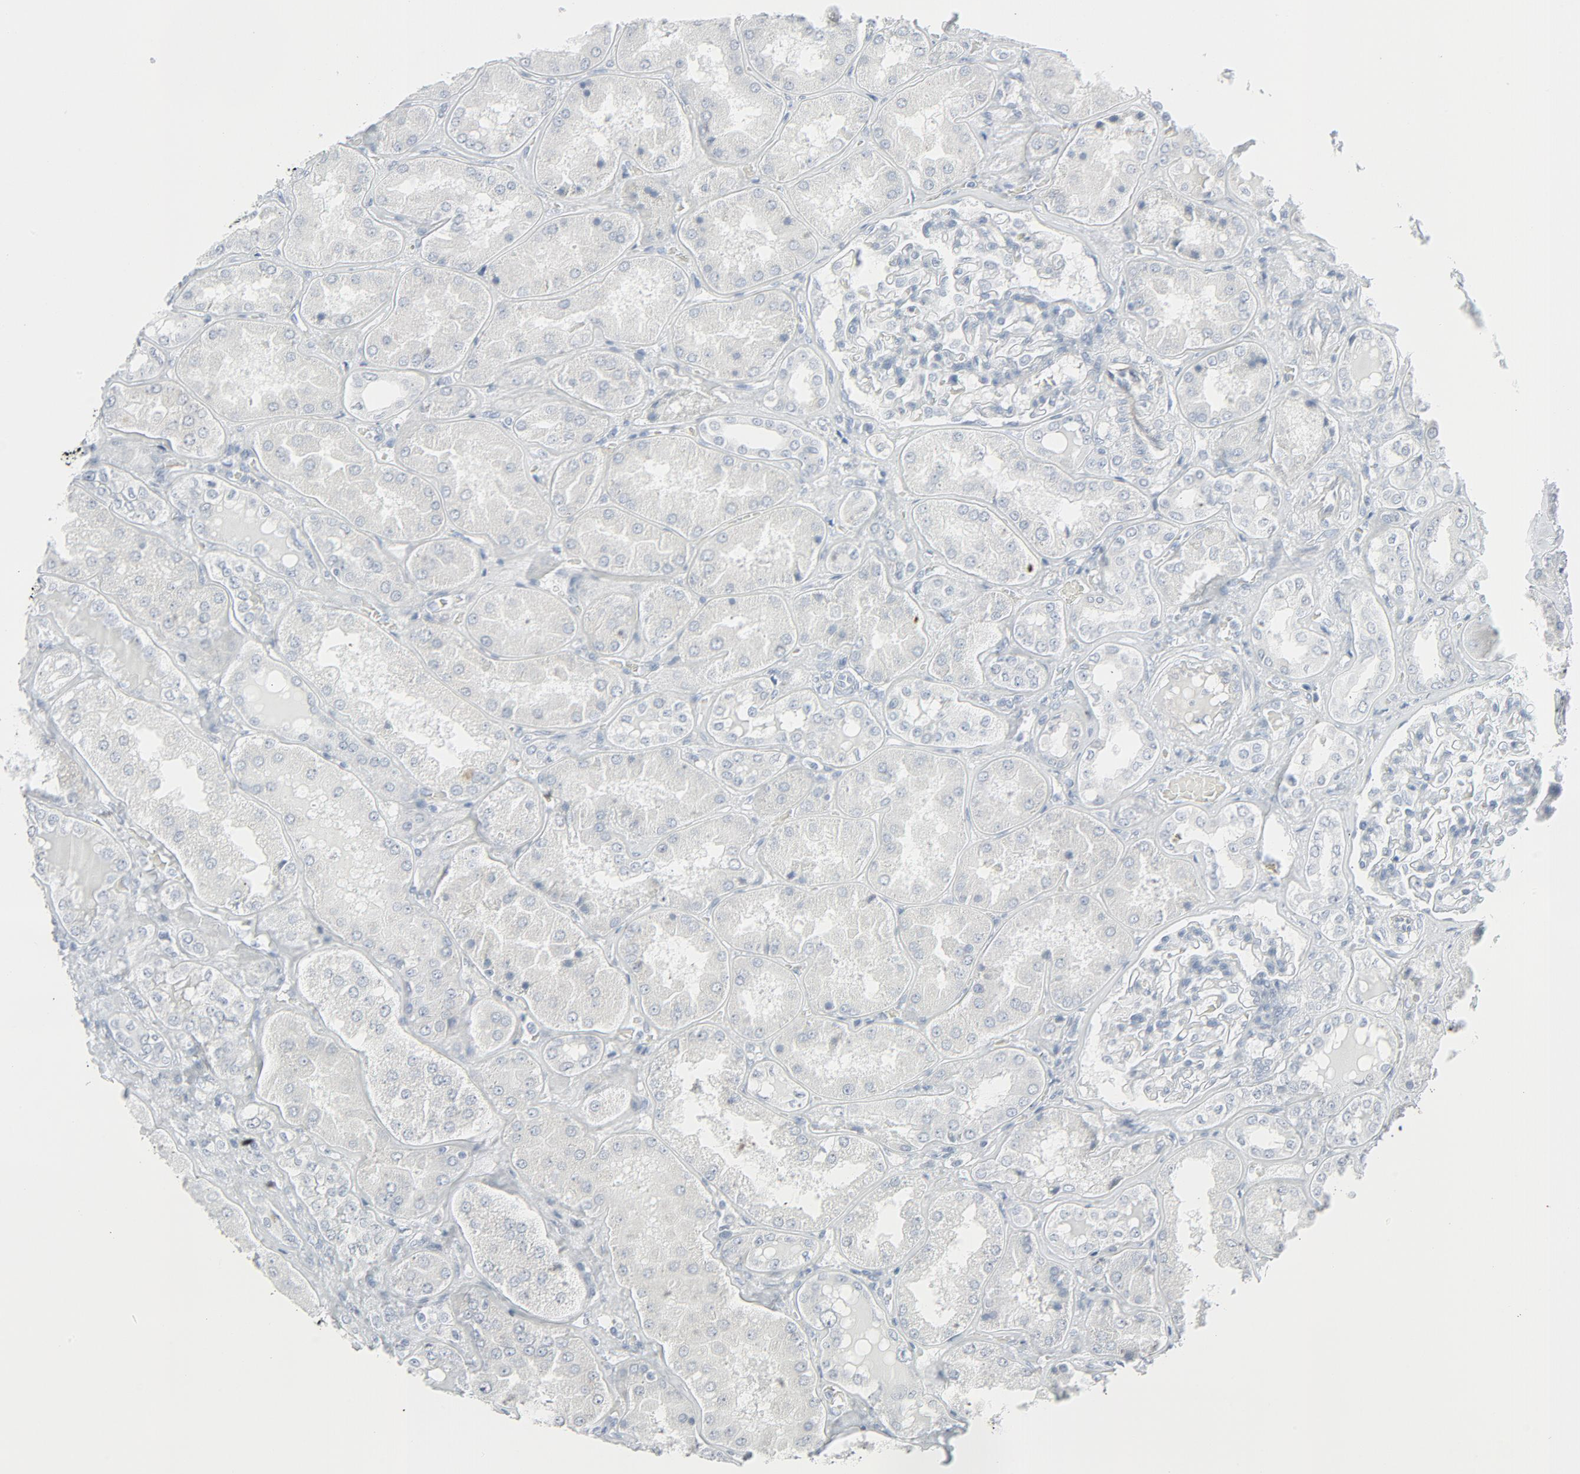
{"staining": {"intensity": "negative", "quantity": "none", "location": "none"}, "tissue": "kidney", "cell_type": "Cells in glomeruli", "image_type": "normal", "snomed": [{"axis": "morphology", "description": "Normal tissue, NOS"}, {"axis": "topography", "description": "Kidney"}], "caption": "Cells in glomeruli show no significant protein positivity in benign kidney.", "gene": "FGFR3", "patient": {"sex": "female", "age": 56}}